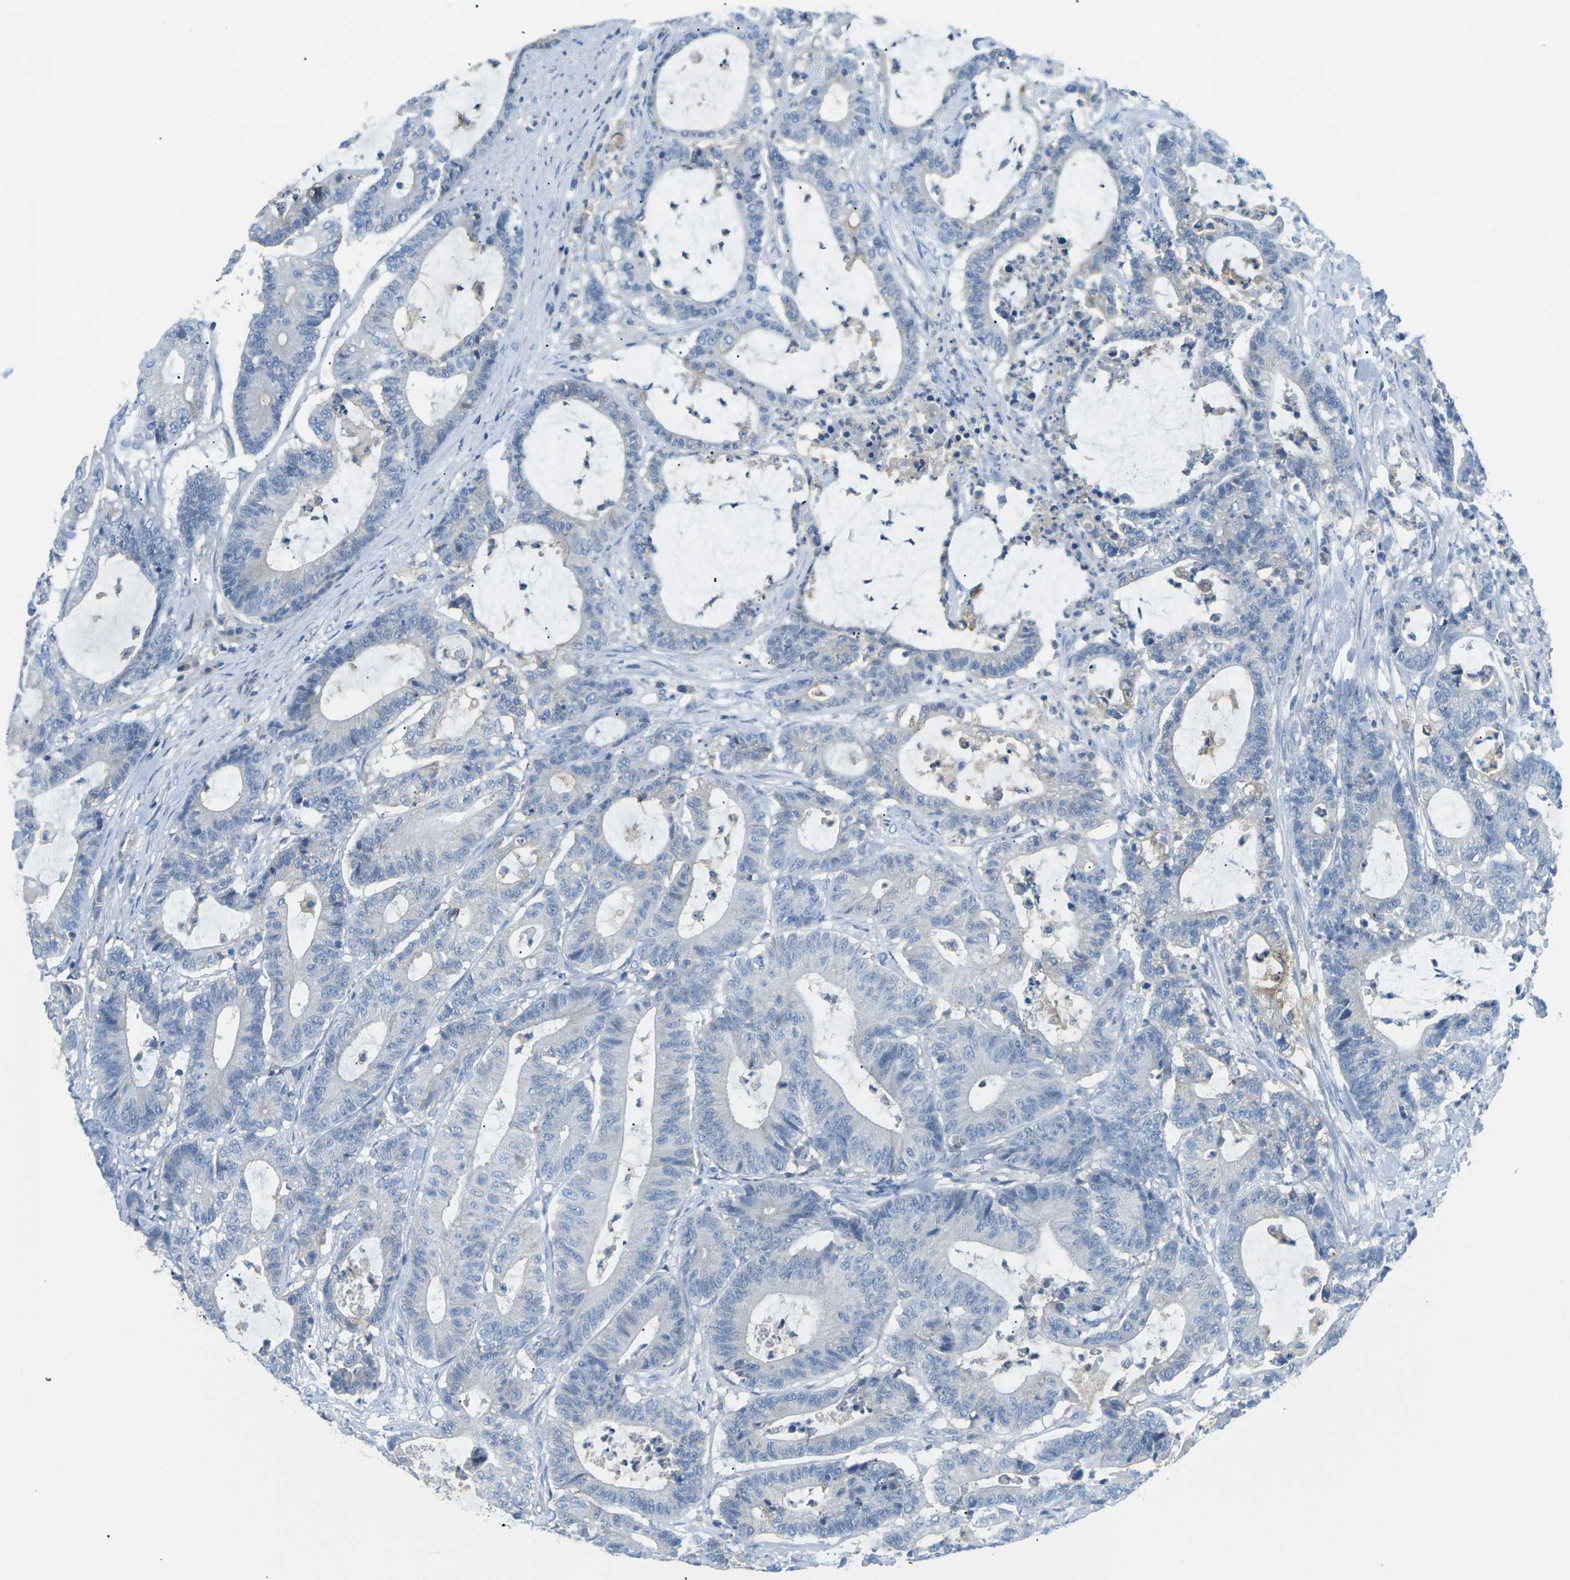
{"staining": {"intensity": "negative", "quantity": "none", "location": "none"}, "tissue": "colorectal cancer", "cell_type": "Tumor cells", "image_type": "cancer", "snomed": [{"axis": "morphology", "description": "Adenocarcinoma, NOS"}, {"axis": "topography", "description": "Colon"}], "caption": "This image is of adenocarcinoma (colorectal) stained with IHC to label a protein in brown with the nuclei are counter-stained blue. There is no staining in tumor cells. (Immunohistochemistry, brightfield microscopy, high magnification).", "gene": "CD47", "patient": {"sex": "female", "age": 84}}